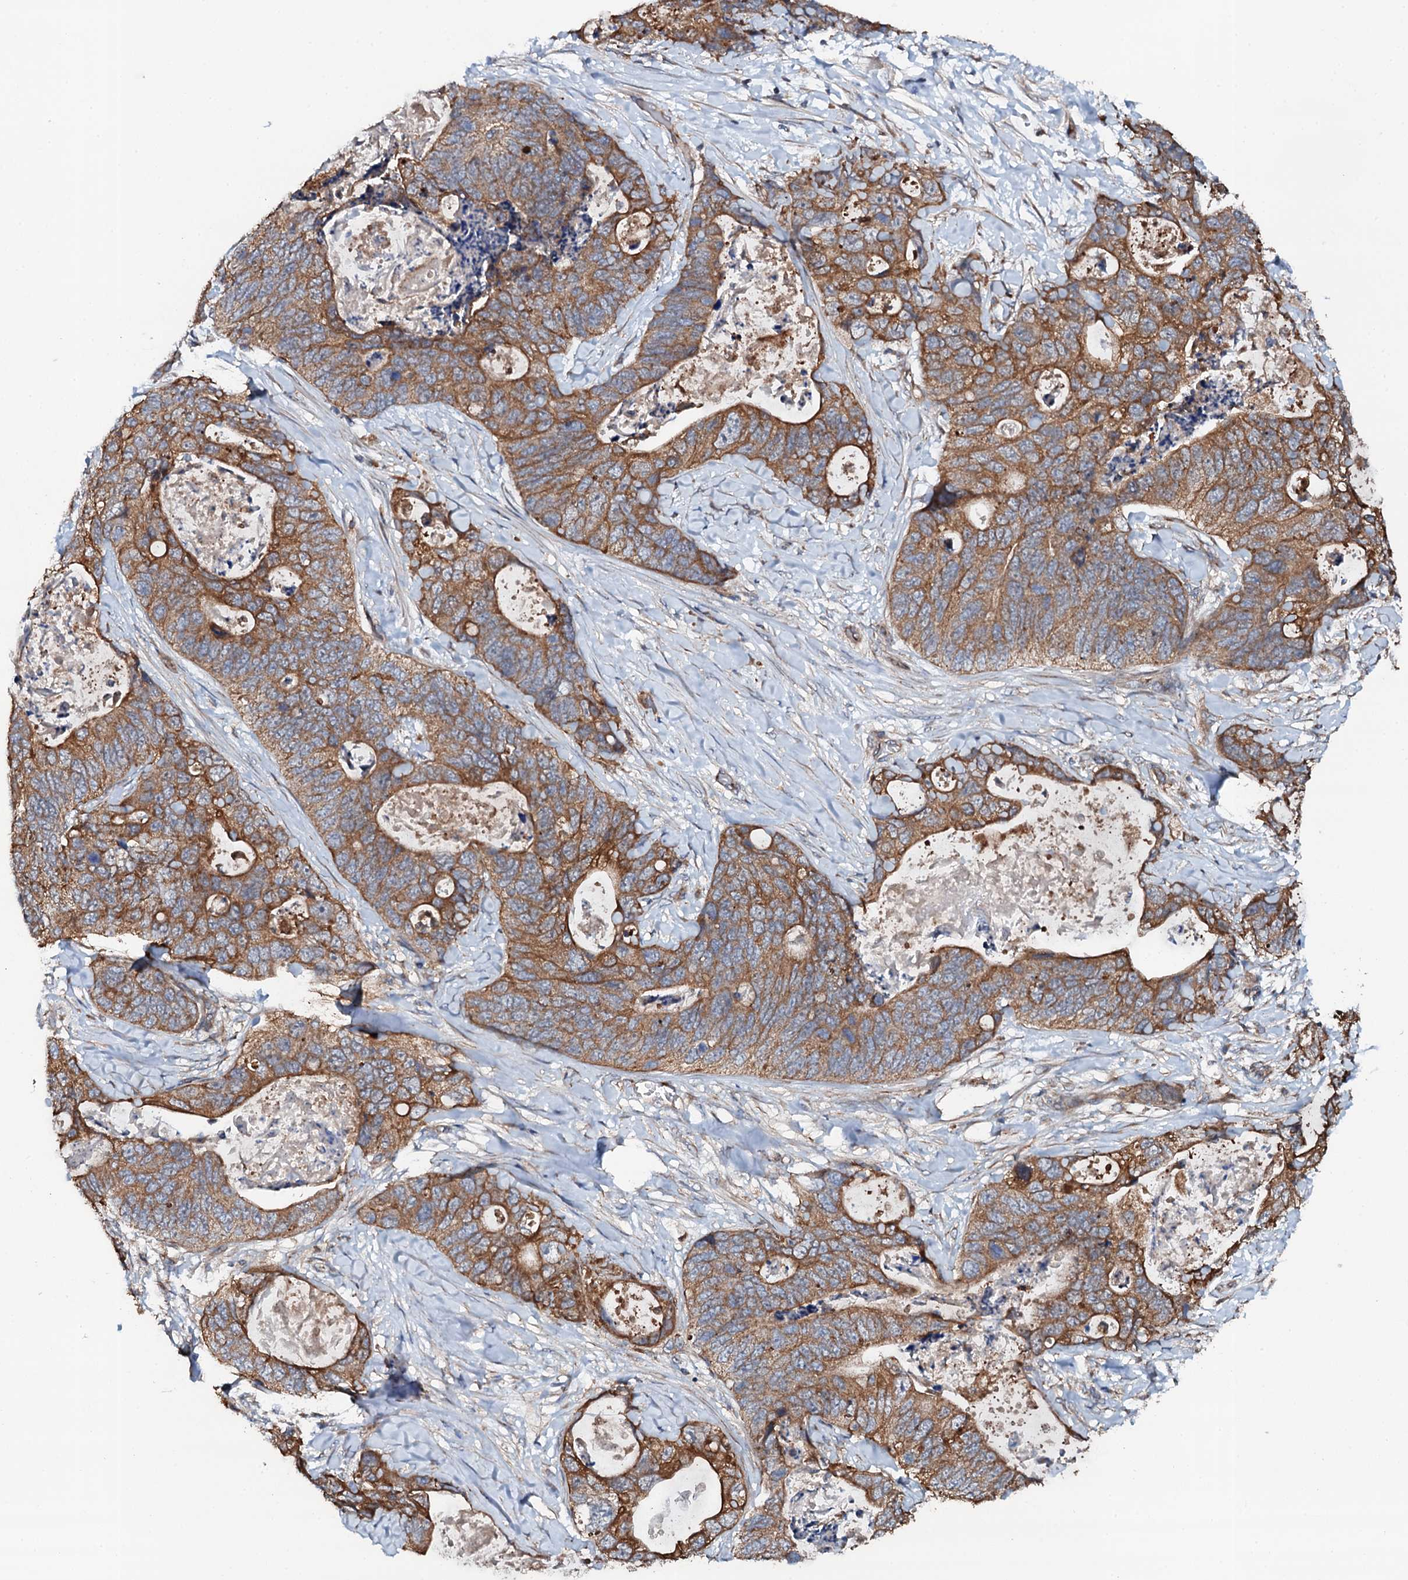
{"staining": {"intensity": "moderate", "quantity": ">75%", "location": "cytoplasmic/membranous"}, "tissue": "stomach cancer", "cell_type": "Tumor cells", "image_type": "cancer", "snomed": [{"axis": "morphology", "description": "Adenocarcinoma, NOS"}, {"axis": "topography", "description": "Stomach"}], "caption": "Brown immunohistochemical staining in adenocarcinoma (stomach) exhibits moderate cytoplasmic/membranous expression in approximately >75% of tumor cells.", "gene": "GLCE", "patient": {"sex": "female", "age": 89}}